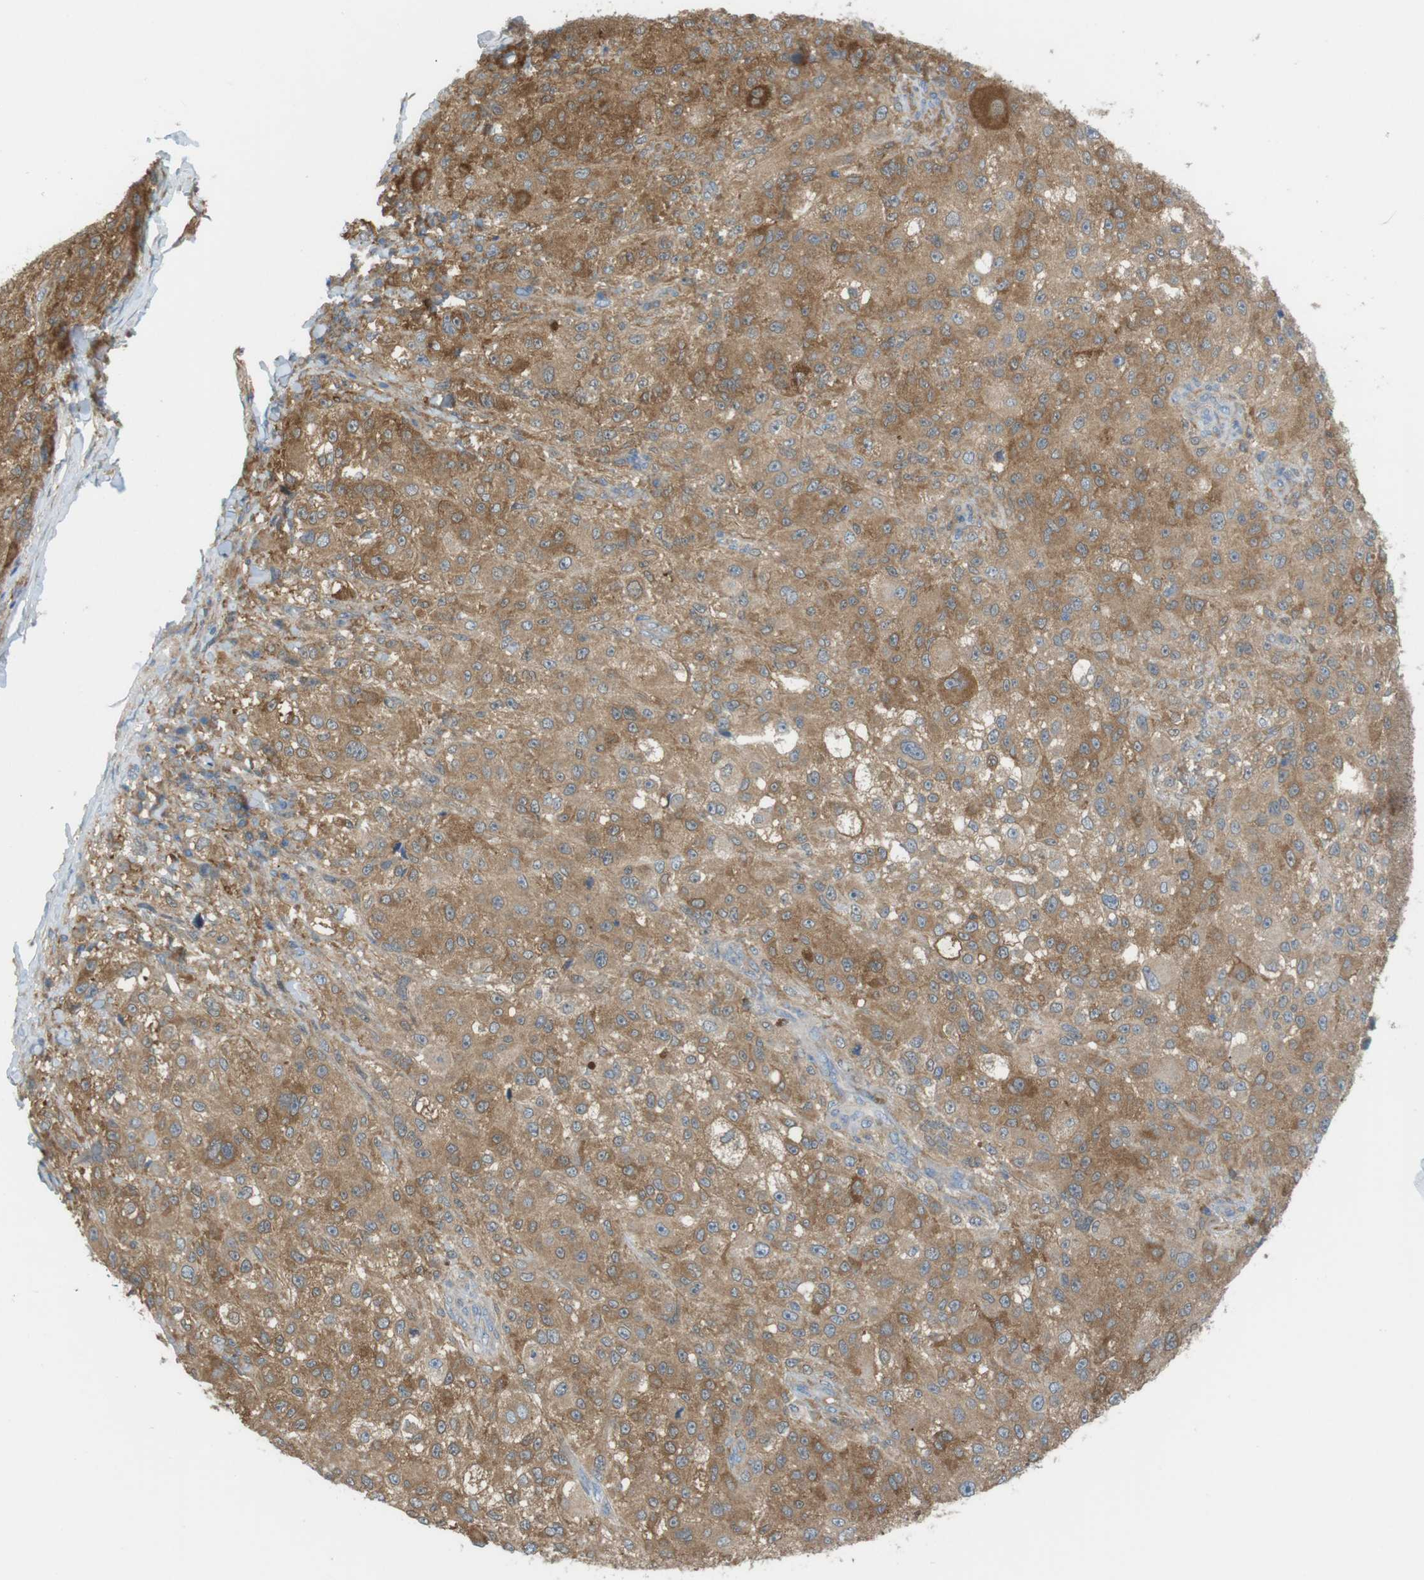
{"staining": {"intensity": "moderate", "quantity": ">75%", "location": "cytoplasmic/membranous"}, "tissue": "melanoma", "cell_type": "Tumor cells", "image_type": "cancer", "snomed": [{"axis": "morphology", "description": "Necrosis, NOS"}, {"axis": "morphology", "description": "Malignant melanoma, NOS"}, {"axis": "topography", "description": "Skin"}], "caption": "Tumor cells demonstrate medium levels of moderate cytoplasmic/membranous staining in approximately >75% of cells in malignant melanoma.", "gene": "PEPD", "patient": {"sex": "female", "age": 87}}